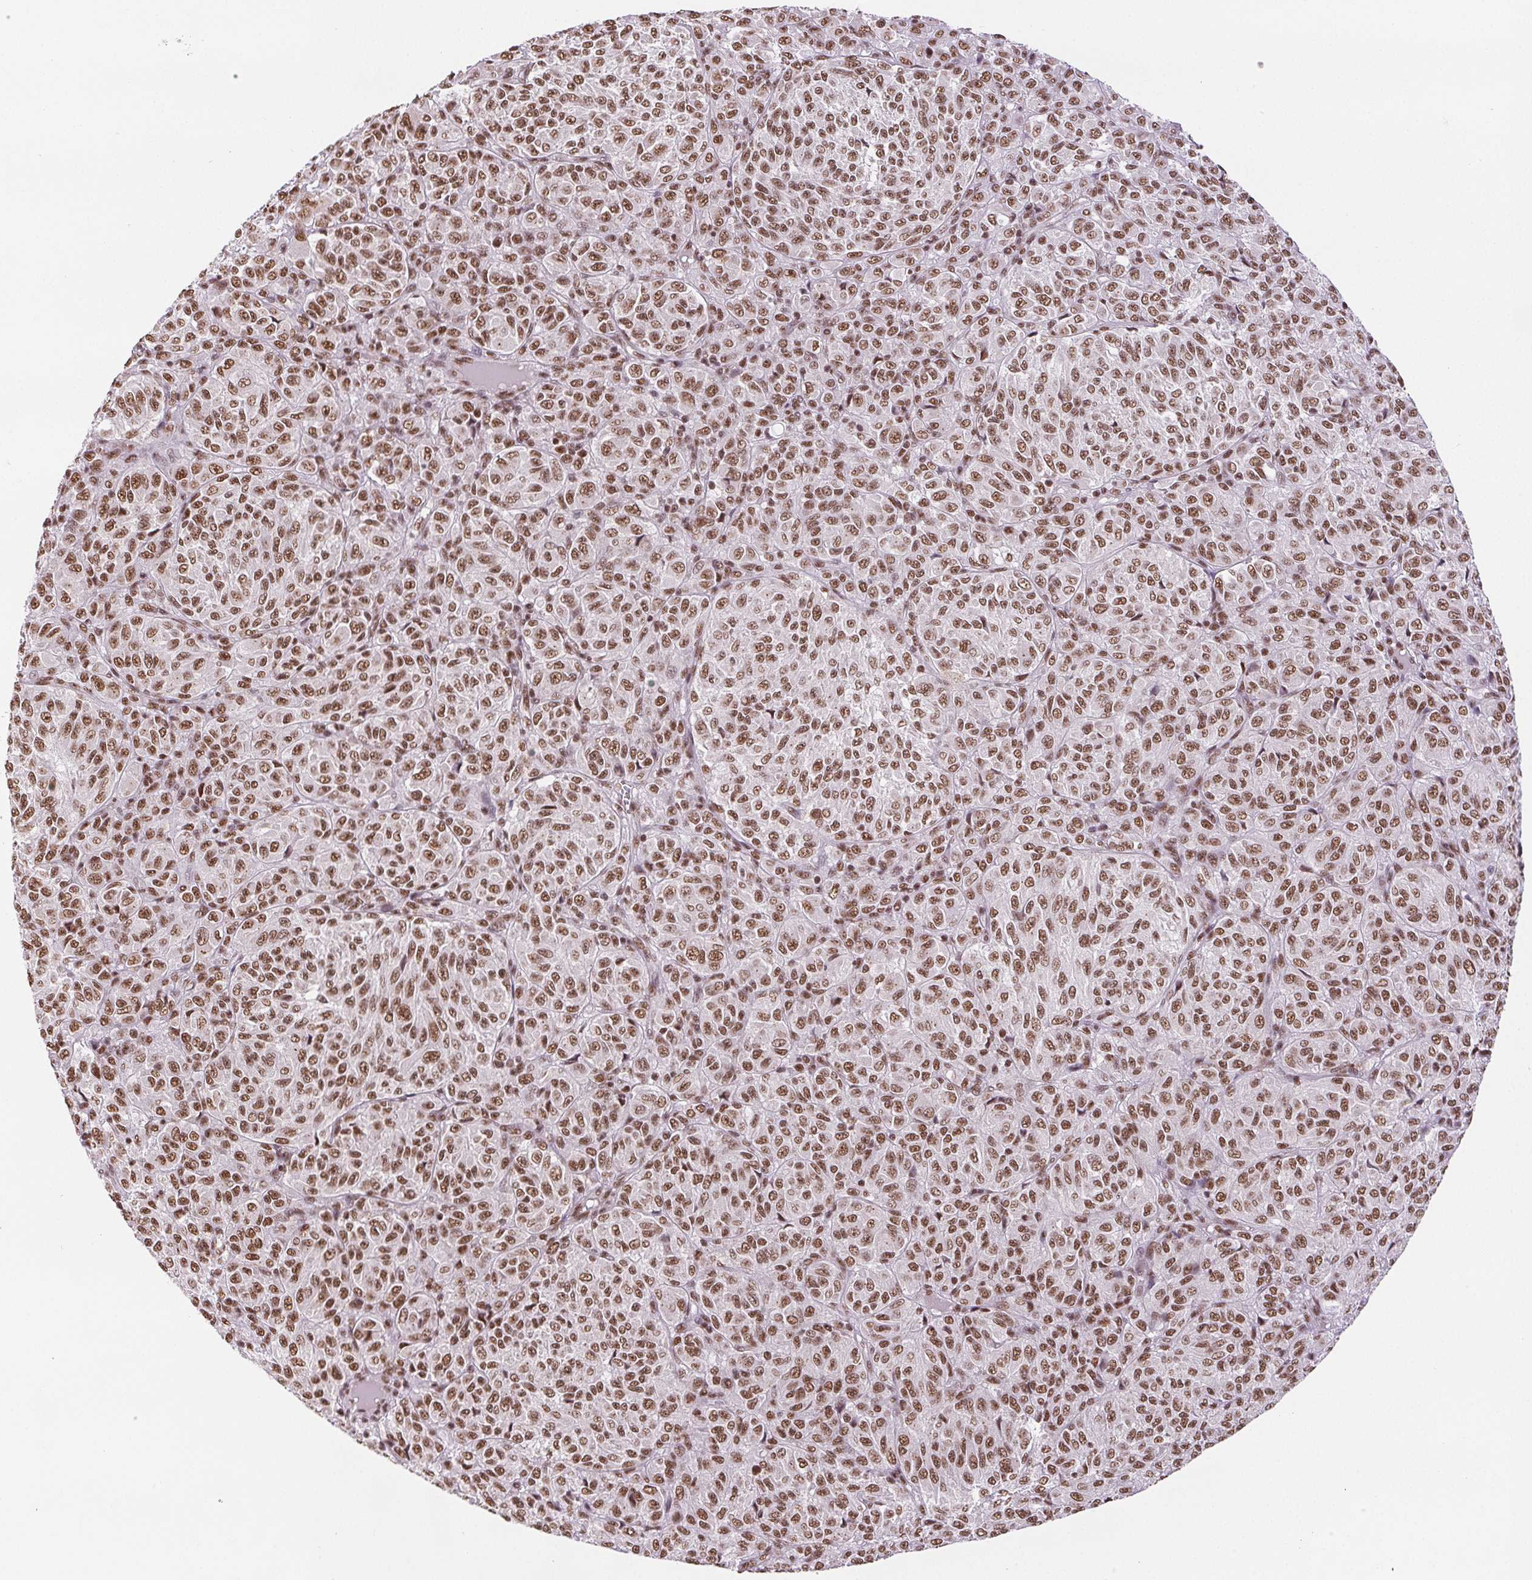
{"staining": {"intensity": "strong", "quantity": ">75%", "location": "nuclear"}, "tissue": "melanoma", "cell_type": "Tumor cells", "image_type": "cancer", "snomed": [{"axis": "morphology", "description": "Malignant melanoma, Metastatic site"}, {"axis": "topography", "description": "Brain"}], "caption": "The immunohistochemical stain shows strong nuclear positivity in tumor cells of malignant melanoma (metastatic site) tissue. Immunohistochemistry stains the protein in brown and the nuclei are stained blue.", "gene": "IK", "patient": {"sex": "female", "age": 56}}